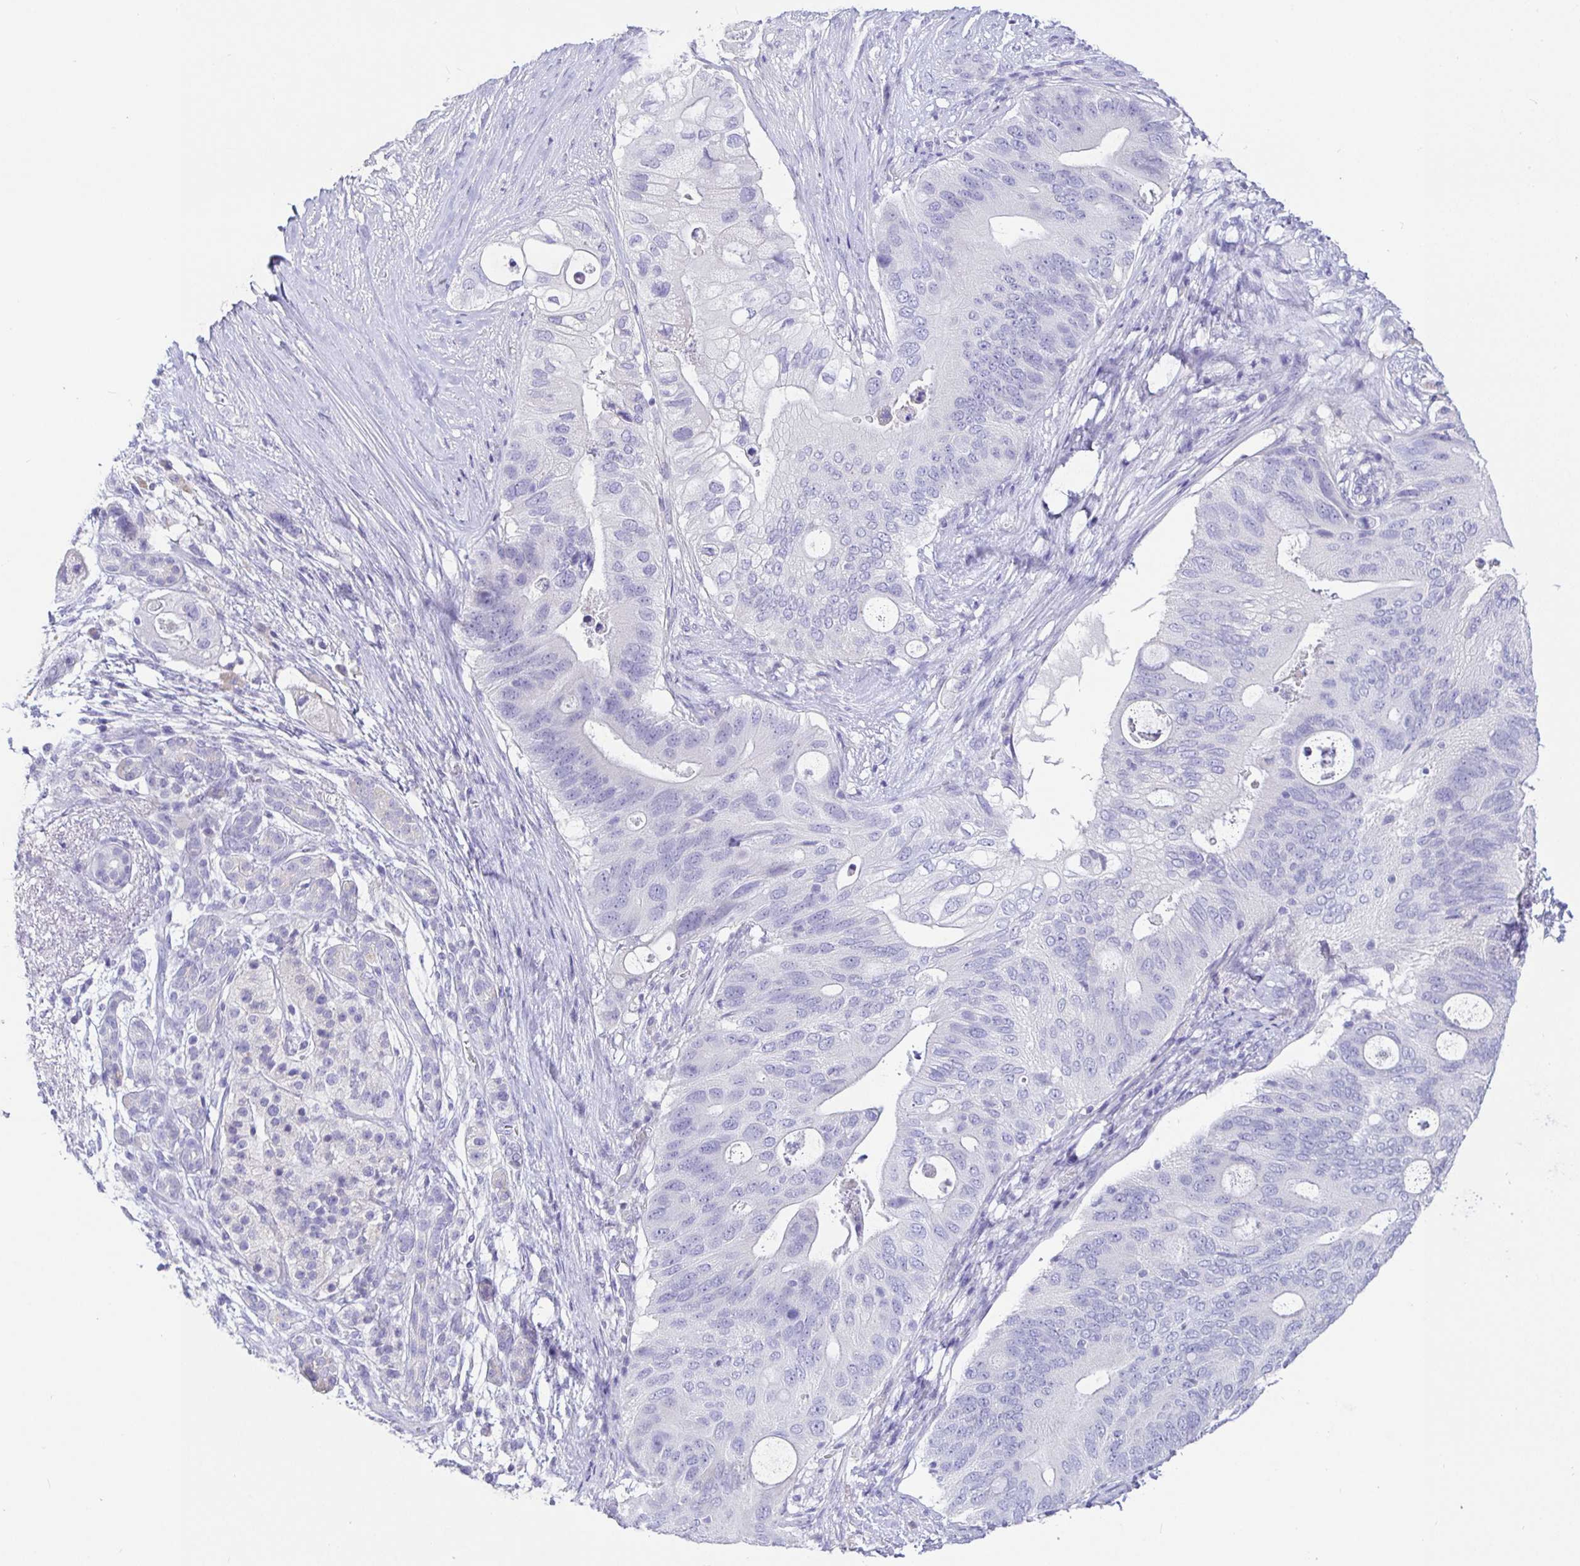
{"staining": {"intensity": "negative", "quantity": "none", "location": "none"}, "tissue": "pancreatic cancer", "cell_type": "Tumor cells", "image_type": "cancer", "snomed": [{"axis": "morphology", "description": "Adenocarcinoma, NOS"}, {"axis": "topography", "description": "Pancreas"}], "caption": "Tumor cells show no significant protein positivity in pancreatic adenocarcinoma.", "gene": "TPTE", "patient": {"sex": "female", "age": 72}}